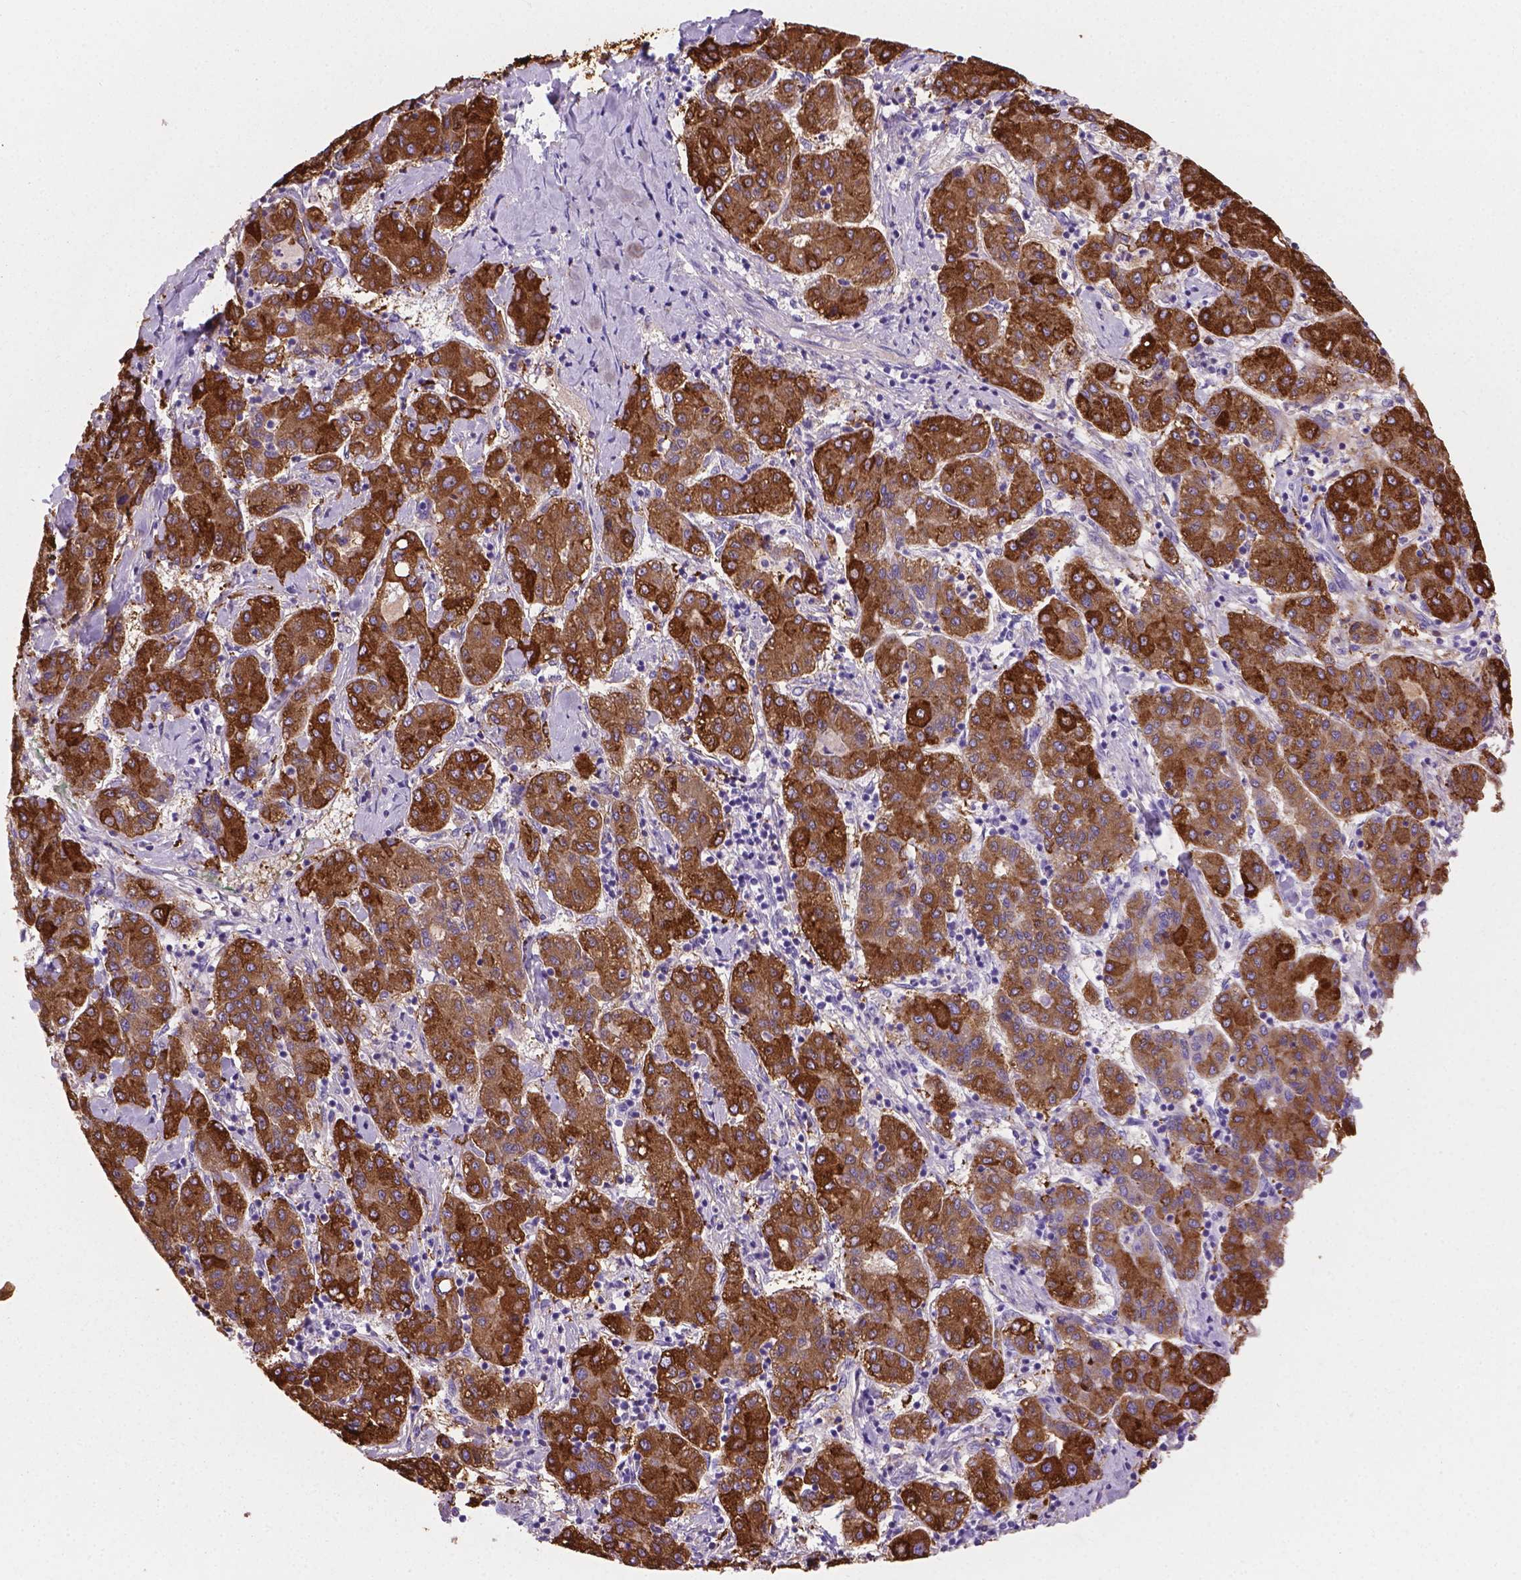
{"staining": {"intensity": "strong", "quantity": ">75%", "location": "cytoplasmic/membranous"}, "tissue": "liver cancer", "cell_type": "Tumor cells", "image_type": "cancer", "snomed": [{"axis": "morphology", "description": "Carcinoma, Hepatocellular, NOS"}, {"axis": "topography", "description": "Liver"}], "caption": "Immunohistochemical staining of hepatocellular carcinoma (liver) demonstrates high levels of strong cytoplasmic/membranous positivity in approximately >75% of tumor cells.", "gene": "MACF1", "patient": {"sex": "male", "age": 65}}